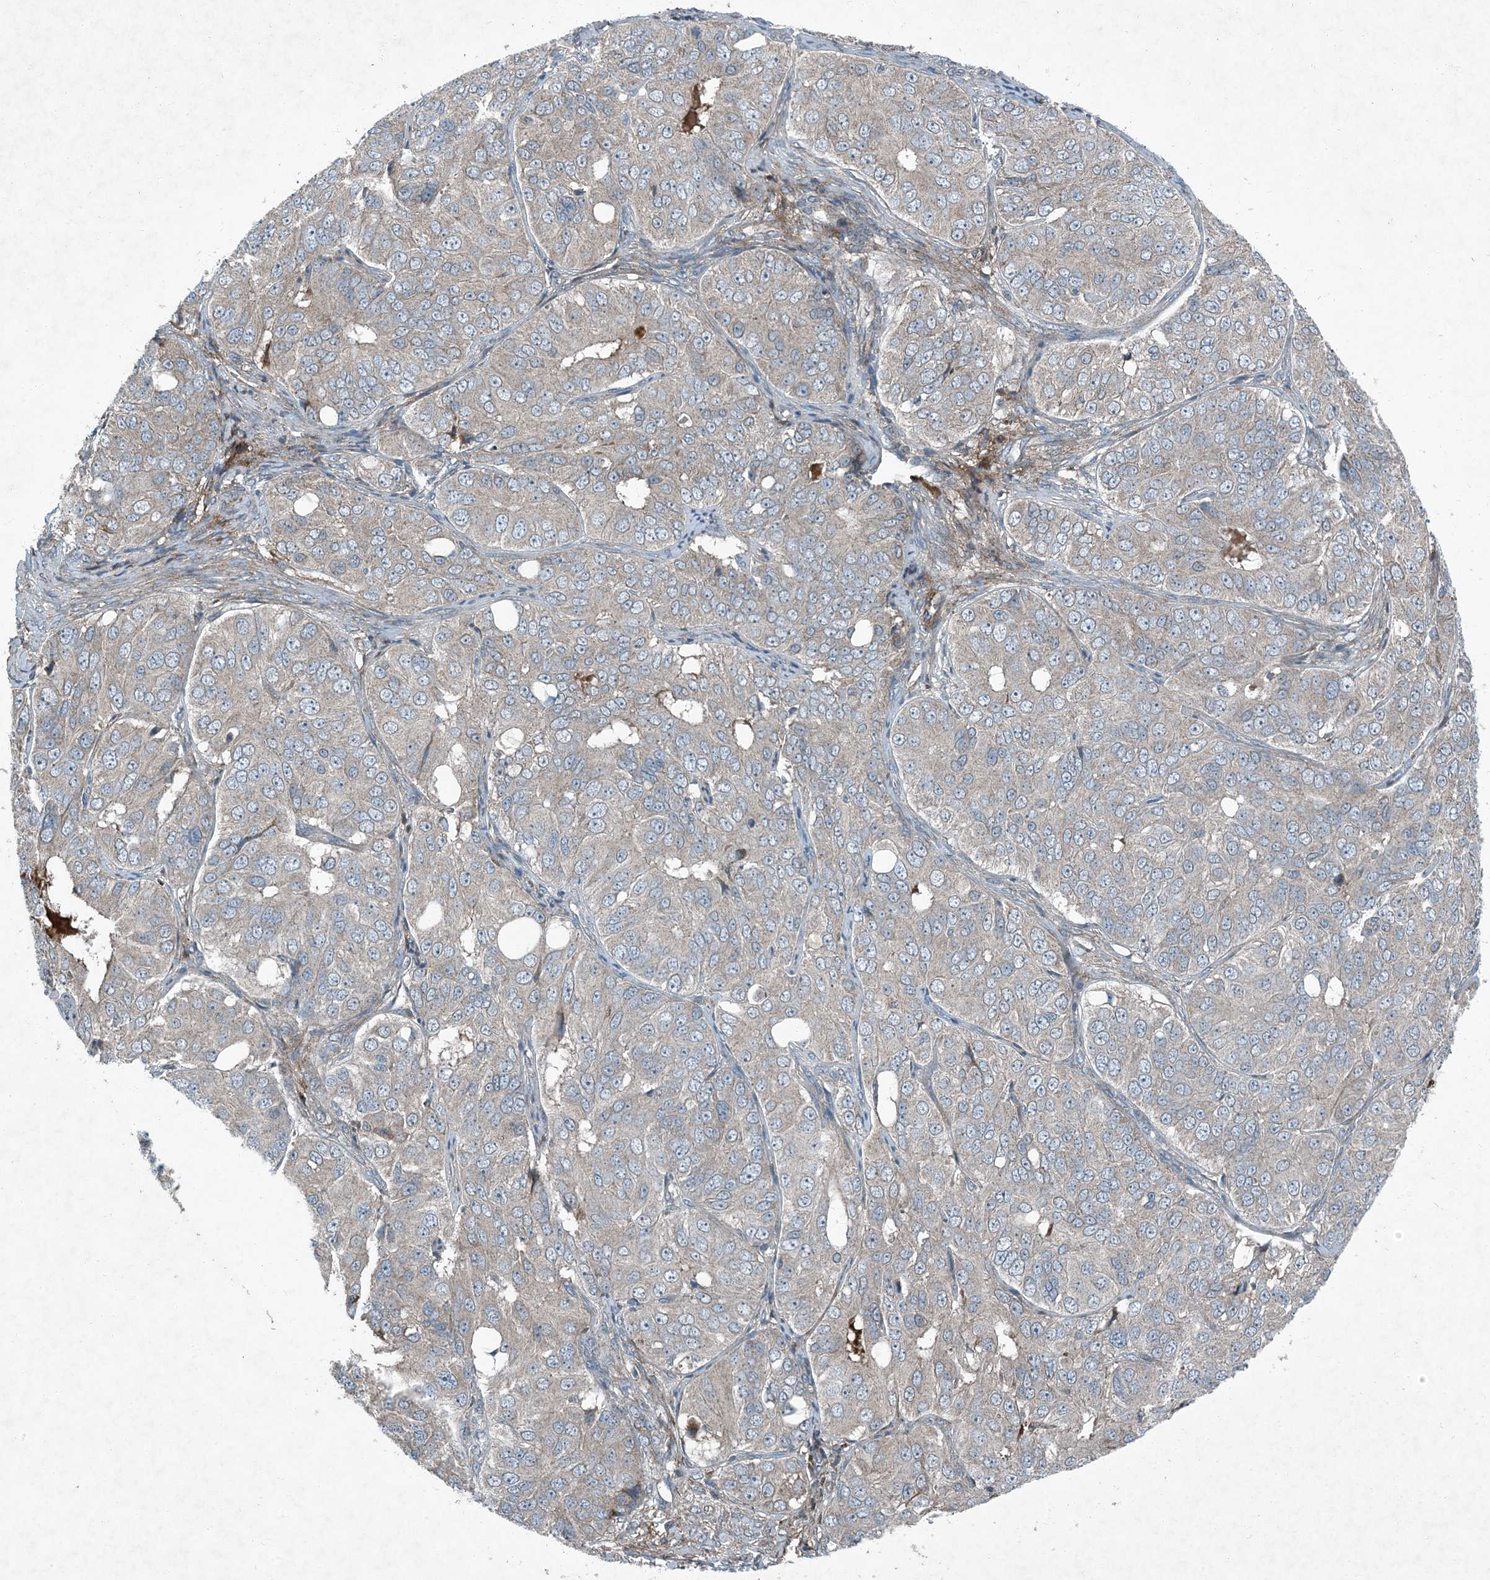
{"staining": {"intensity": "weak", "quantity": "<25%", "location": "cytoplasmic/membranous"}, "tissue": "ovarian cancer", "cell_type": "Tumor cells", "image_type": "cancer", "snomed": [{"axis": "morphology", "description": "Carcinoma, endometroid"}, {"axis": "topography", "description": "Ovary"}], "caption": "Tumor cells show no significant protein positivity in ovarian cancer (endometroid carcinoma).", "gene": "APOM", "patient": {"sex": "female", "age": 51}}